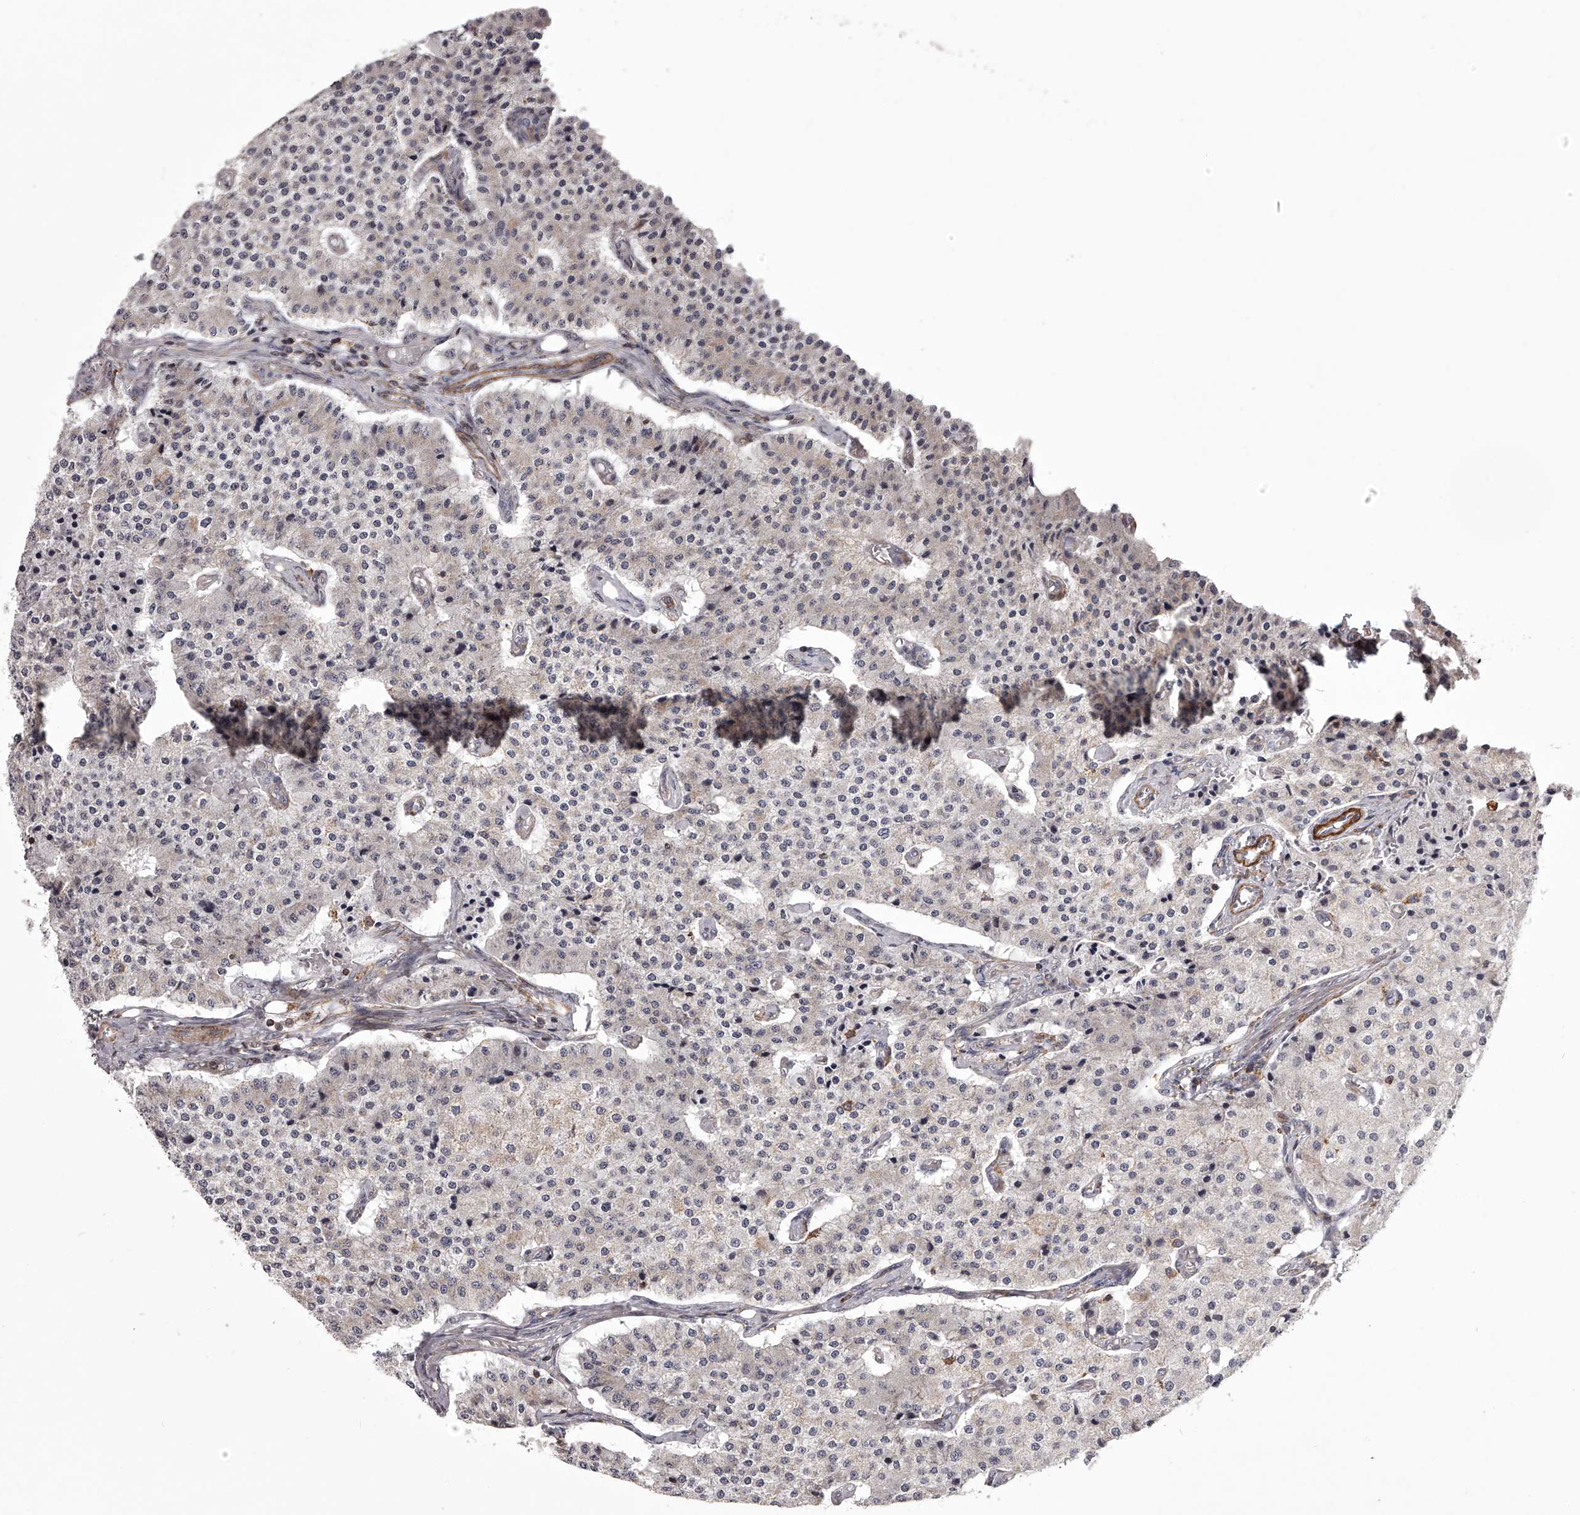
{"staining": {"intensity": "weak", "quantity": "<25%", "location": "cytoplasmic/membranous"}, "tissue": "carcinoid", "cell_type": "Tumor cells", "image_type": "cancer", "snomed": [{"axis": "morphology", "description": "Carcinoid, malignant, NOS"}, {"axis": "topography", "description": "Colon"}], "caption": "Protein analysis of carcinoid (malignant) displays no significant positivity in tumor cells. Nuclei are stained in blue.", "gene": "RRP36", "patient": {"sex": "female", "age": 52}}